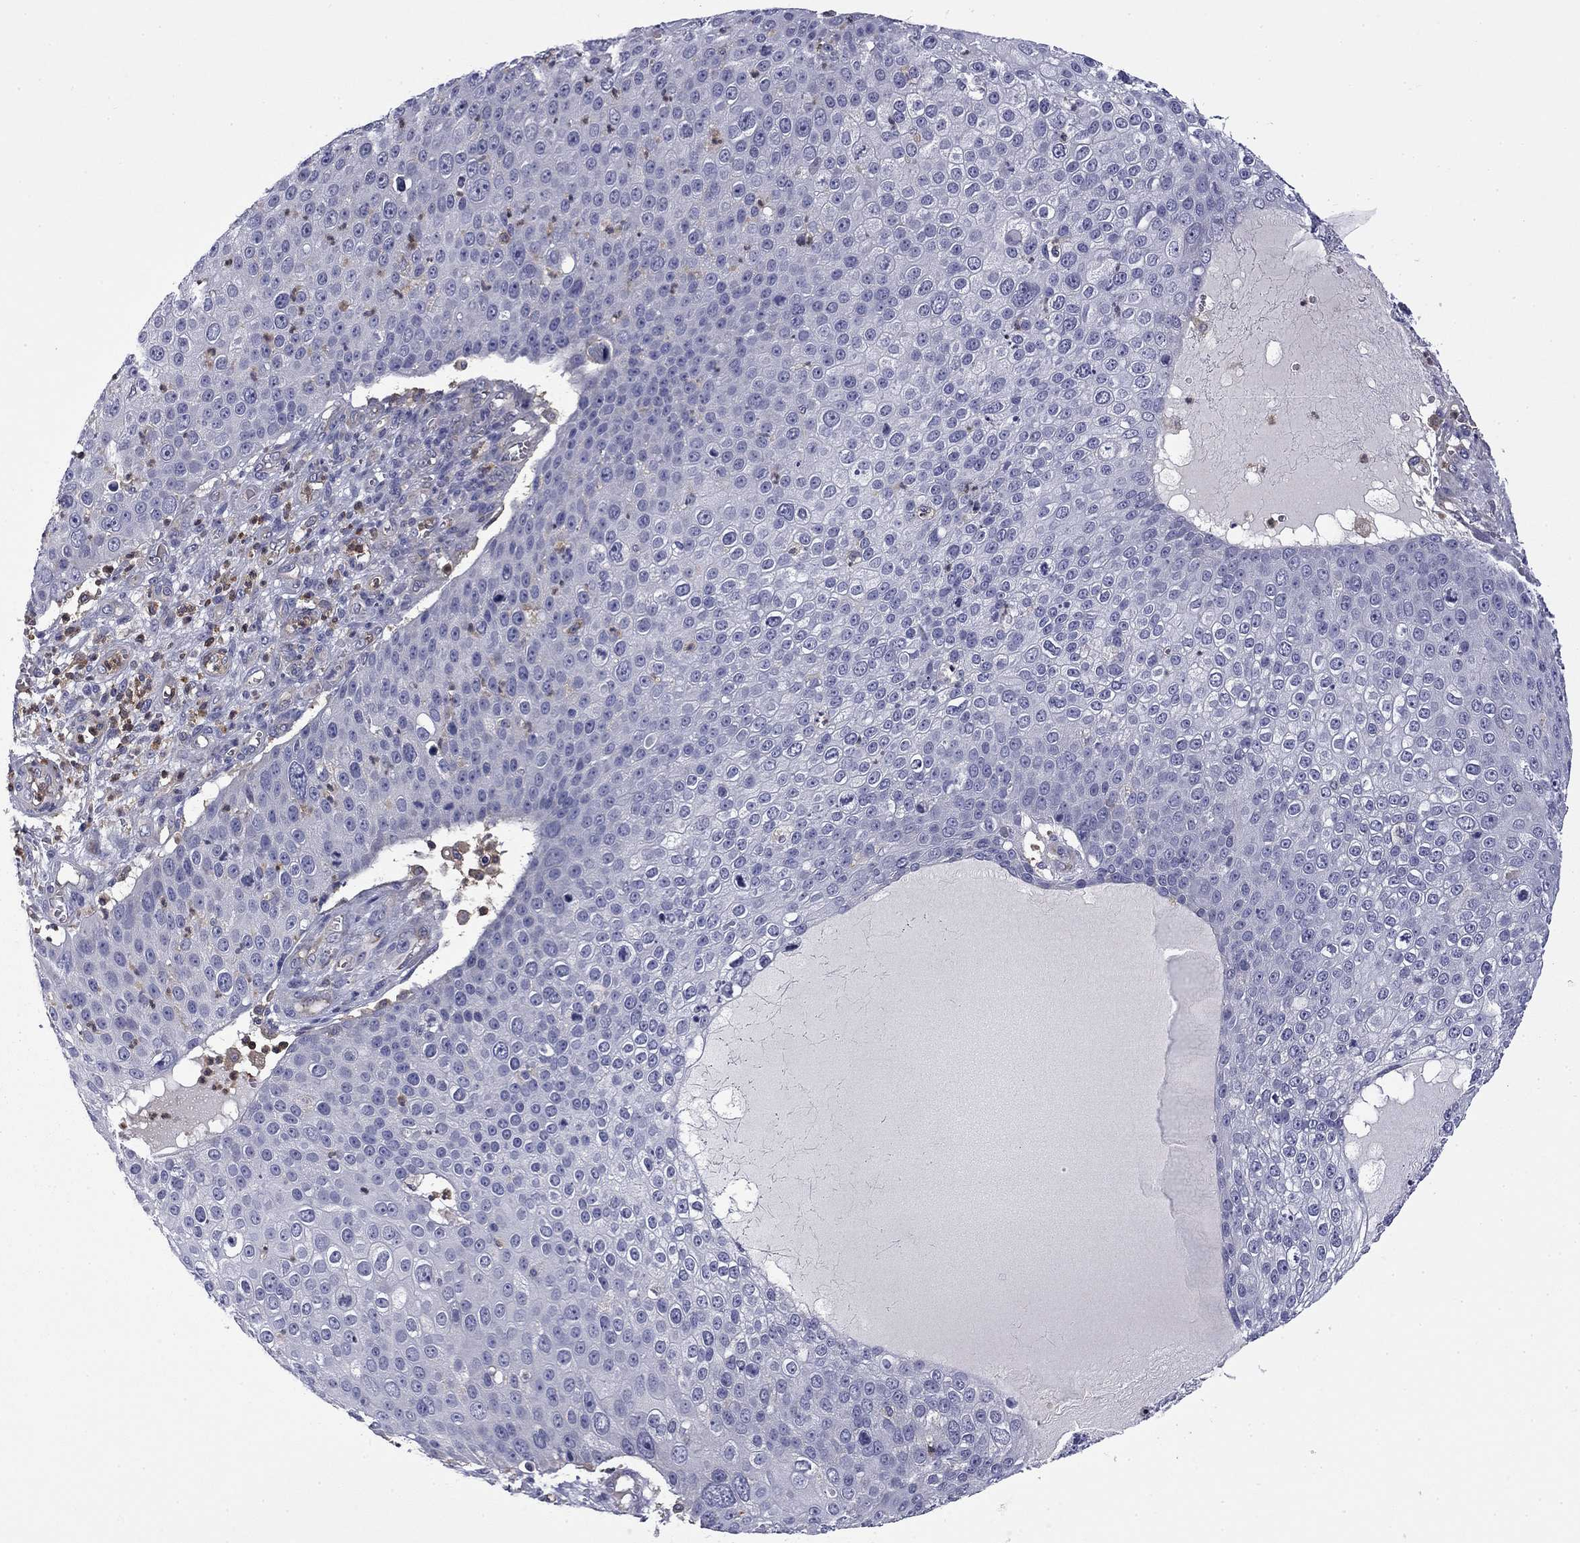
{"staining": {"intensity": "negative", "quantity": "none", "location": "none"}, "tissue": "skin cancer", "cell_type": "Tumor cells", "image_type": "cancer", "snomed": [{"axis": "morphology", "description": "Squamous cell carcinoma, NOS"}, {"axis": "topography", "description": "Skin"}], "caption": "Immunohistochemistry (IHC) photomicrograph of skin squamous cell carcinoma stained for a protein (brown), which displays no expression in tumor cells.", "gene": "ARHGAP45", "patient": {"sex": "male", "age": 71}}